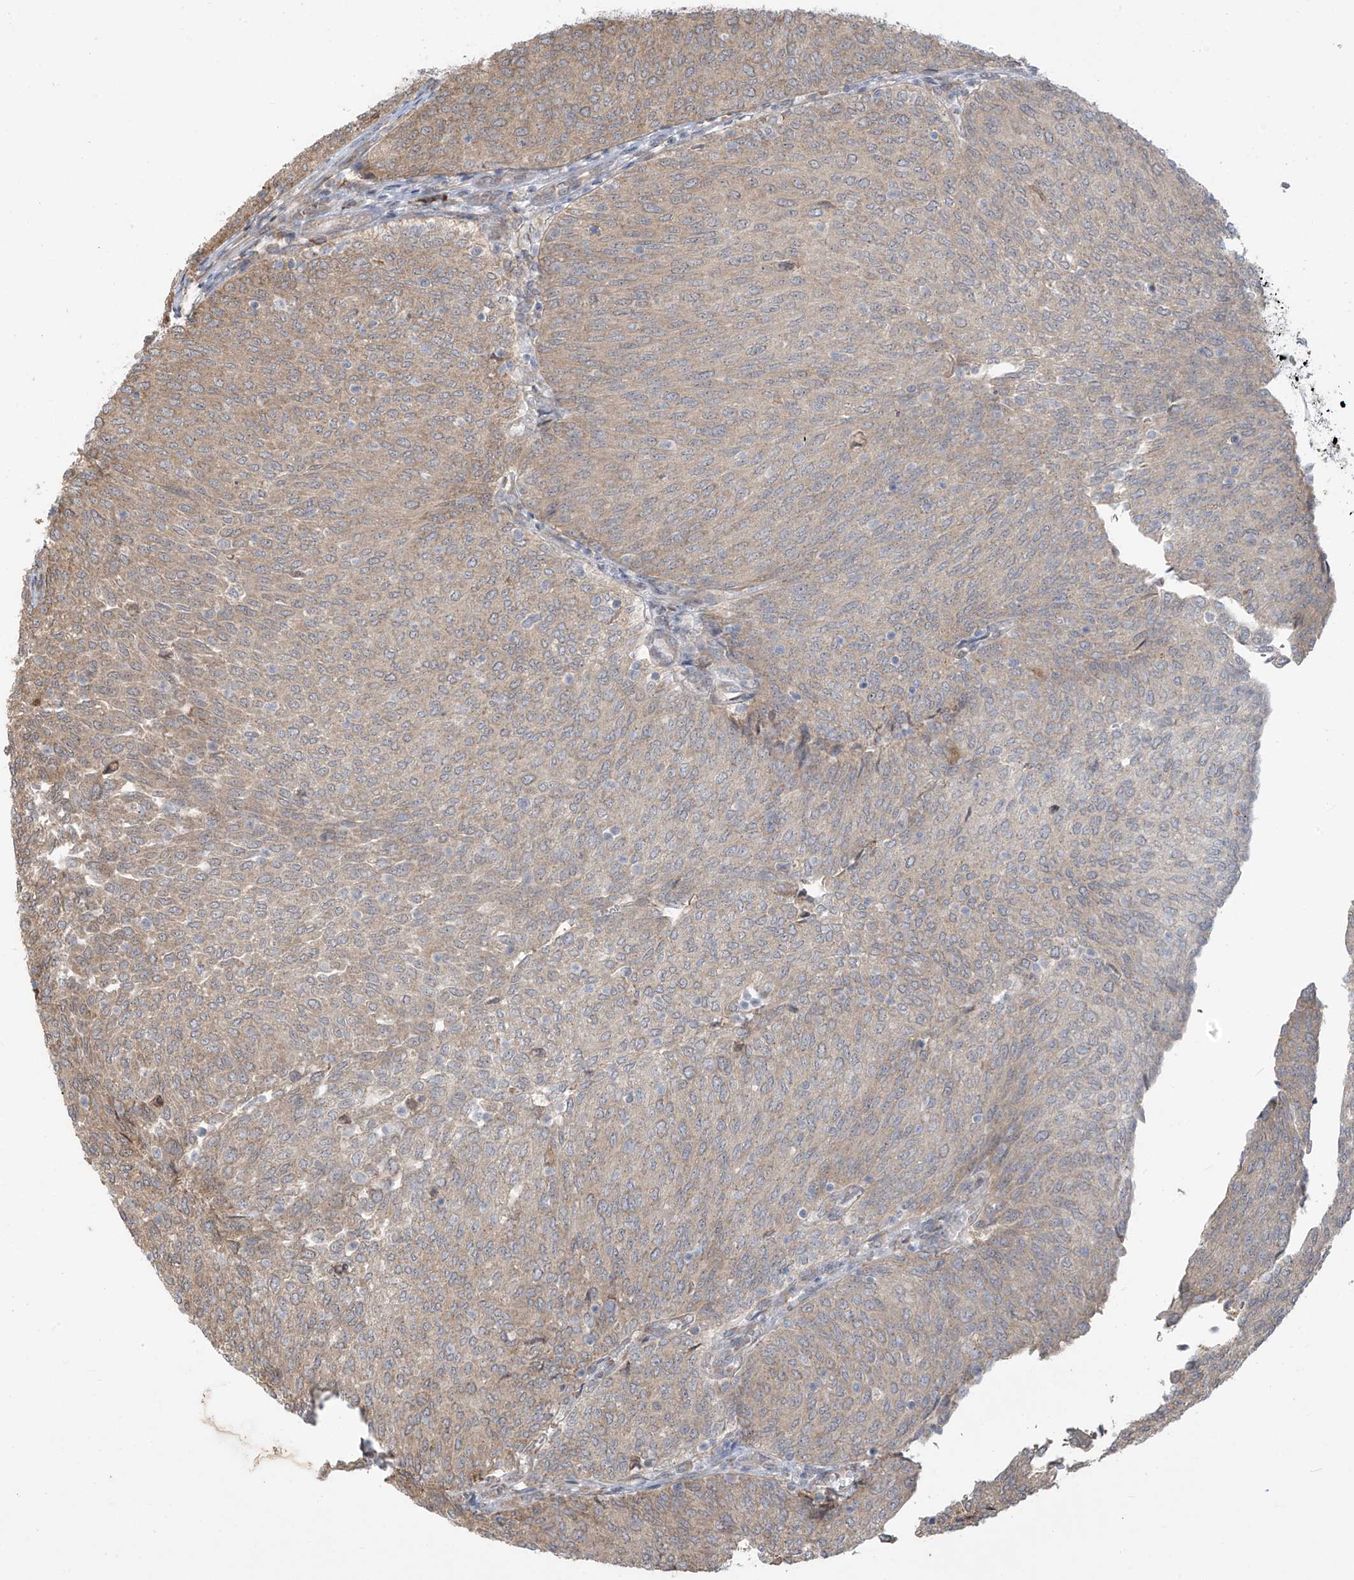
{"staining": {"intensity": "weak", "quantity": ">75%", "location": "cytoplasmic/membranous"}, "tissue": "urothelial cancer", "cell_type": "Tumor cells", "image_type": "cancer", "snomed": [{"axis": "morphology", "description": "Urothelial carcinoma, Low grade"}, {"axis": "topography", "description": "Urinary bladder"}], "caption": "IHC histopathology image of neoplastic tissue: human urothelial cancer stained using immunohistochemistry reveals low levels of weak protein expression localized specifically in the cytoplasmic/membranous of tumor cells, appearing as a cytoplasmic/membranous brown color.", "gene": "PLEKHM3", "patient": {"sex": "female", "age": 79}}